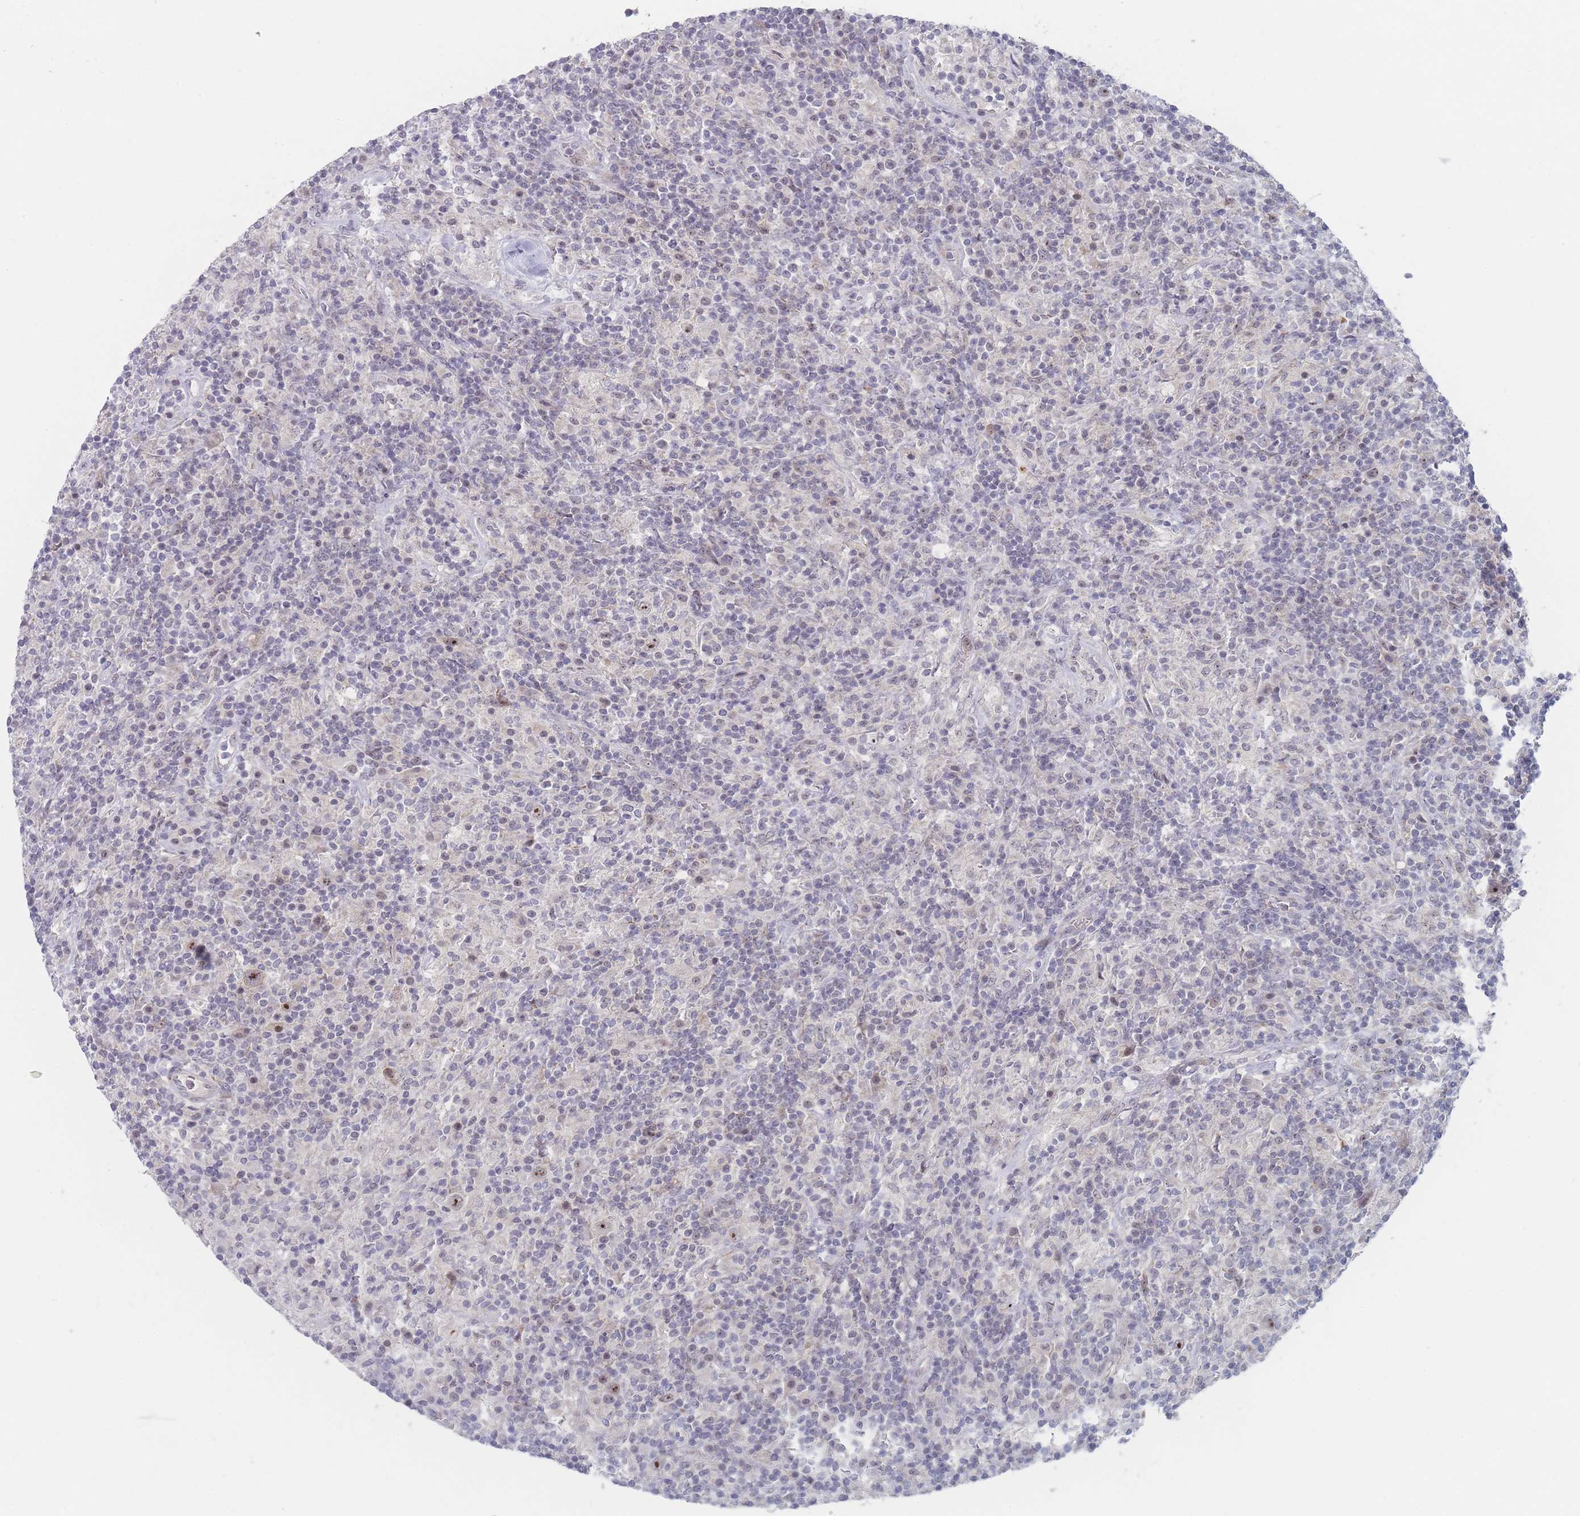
{"staining": {"intensity": "moderate", "quantity": ">75%", "location": "nuclear"}, "tissue": "lymphoma", "cell_type": "Tumor cells", "image_type": "cancer", "snomed": [{"axis": "morphology", "description": "Hodgkin's disease, NOS"}, {"axis": "topography", "description": "Lymph node"}], "caption": "Immunohistochemistry photomicrograph of lymphoma stained for a protein (brown), which reveals medium levels of moderate nuclear staining in approximately >75% of tumor cells.", "gene": "RNF8", "patient": {"sex": "male", "age": 70}}